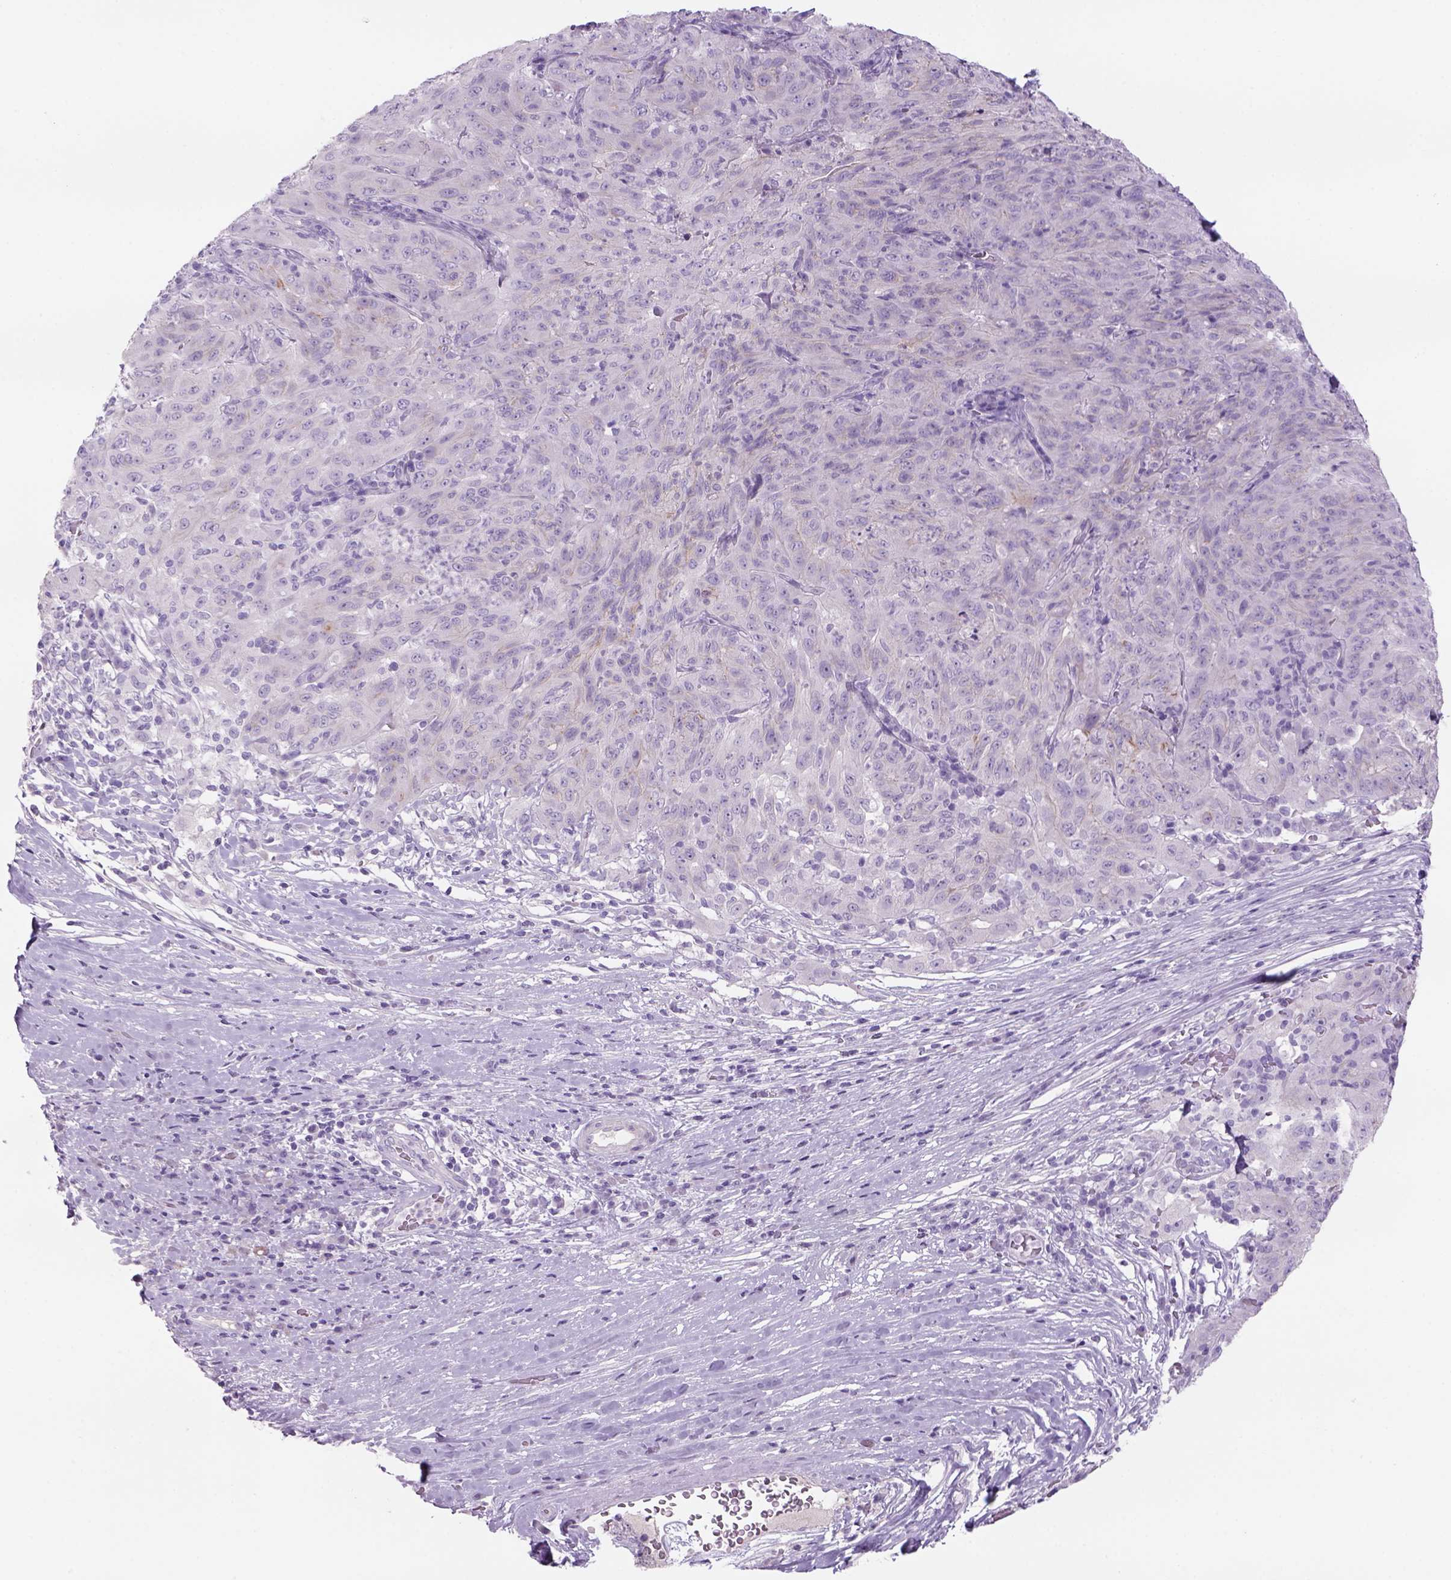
{"staining": {"intensity": "negative", "quantity": "none", "location": "none"}, "tissue": "pancreatic cancer", "cell_type": "Tumor cells", "image_type": "cancer", "snomed": [{"axis": "morphology", "description": "Adenocarcinoma, NOS"}, {"axis": "topography", "description": "Pancreas"}], "caption": "This is an immunohistochemistry (IHC) histopathology image of human pancreatic cancer. There is no positivity in tumor cells.", "gene": "TENM4", "patient": {"sex": "male", "age": 63}}